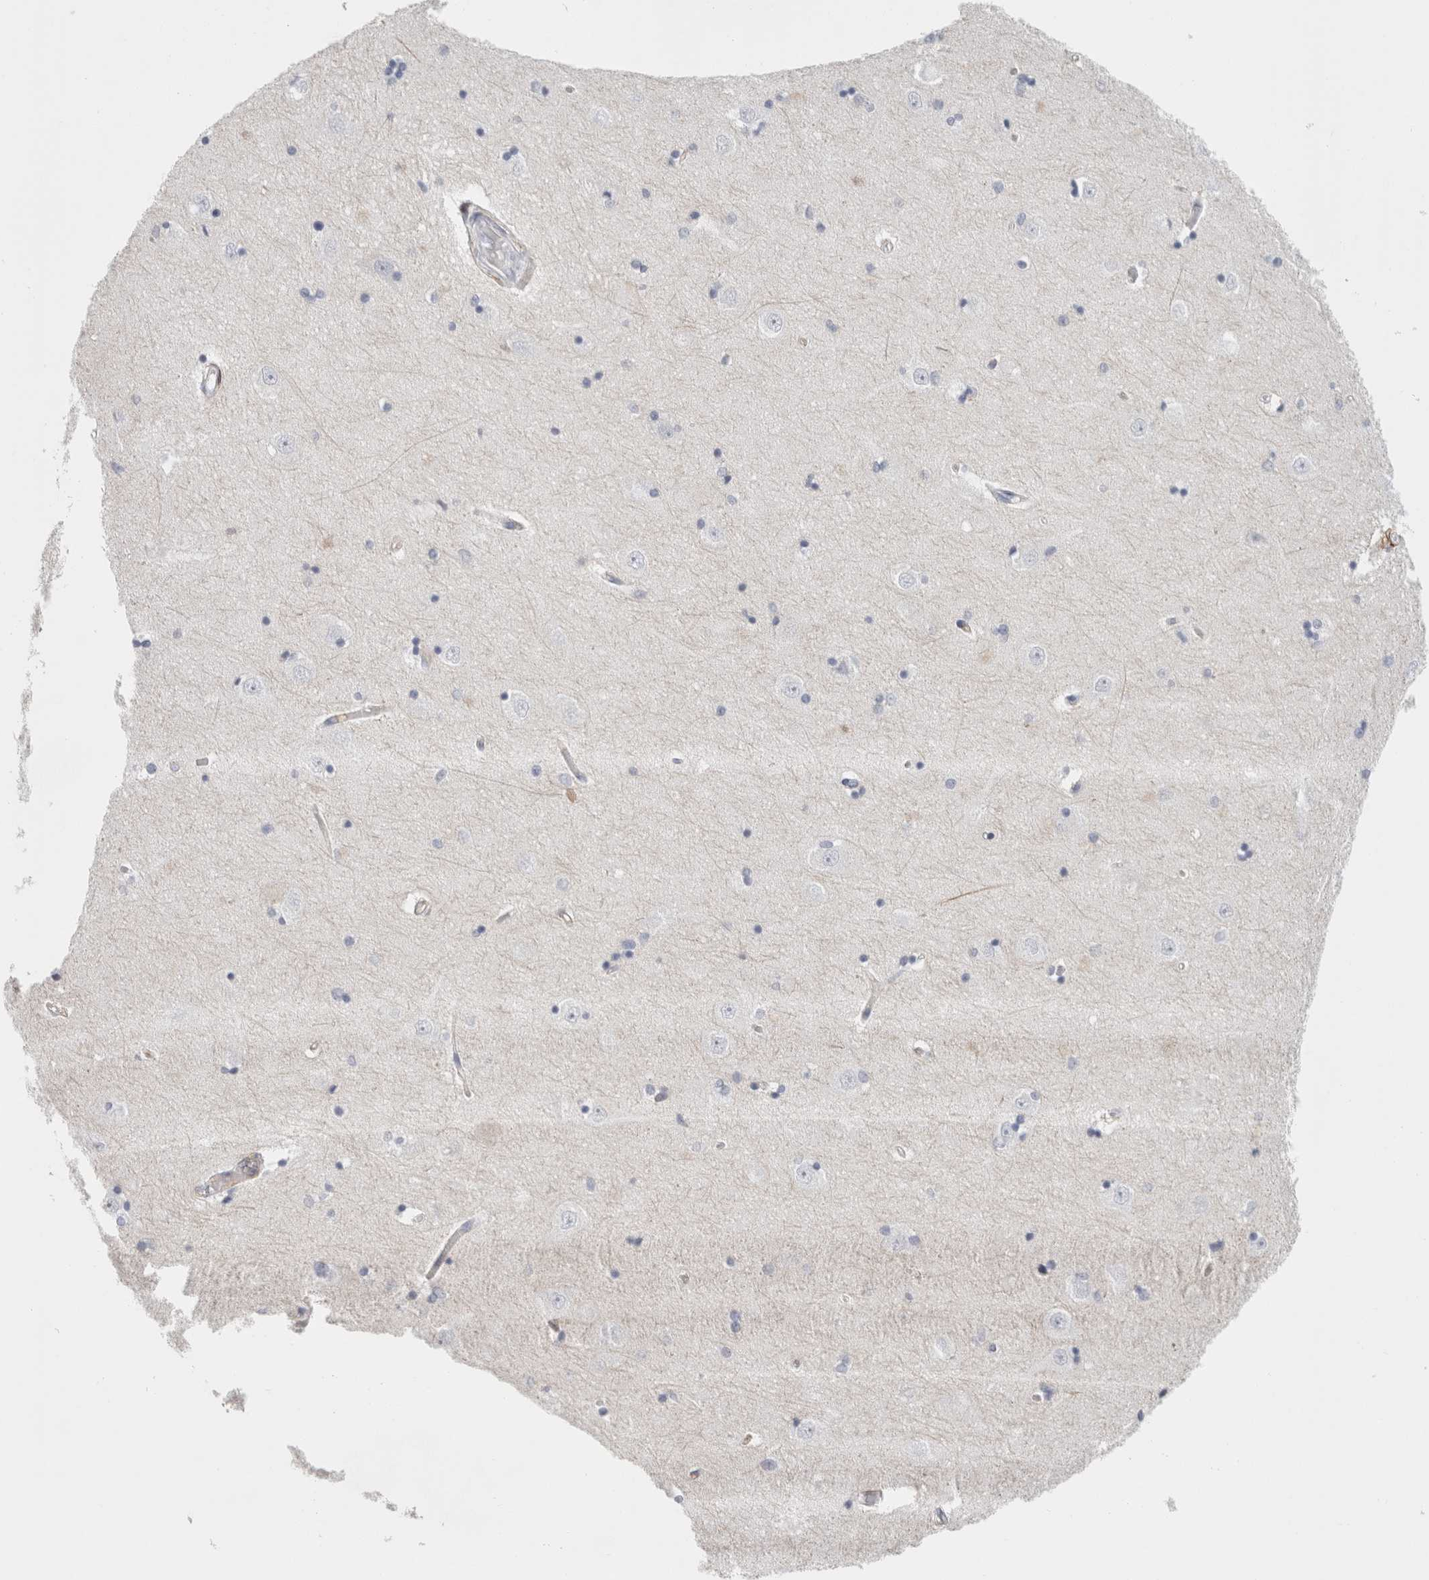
{"staining": {"intensity": "negative", "quantity": "none", "location": "none"}, "tissue": "hippocampus", "cell_type": "Glial cells", "image_type": "normal", "snomed": [{"axis": "morphology", "description": "Normal tissue, NOS"}, {"axis": "topography", "description": "Hippocampus"}], "caption": "Photomicrograph shows no protein positivity in glial cells of benign hippocampus. (IHC, brightfield microscopy, high magnification).", "gene": "P2RY2", "patient": {"sex": "male", "age": 45}}